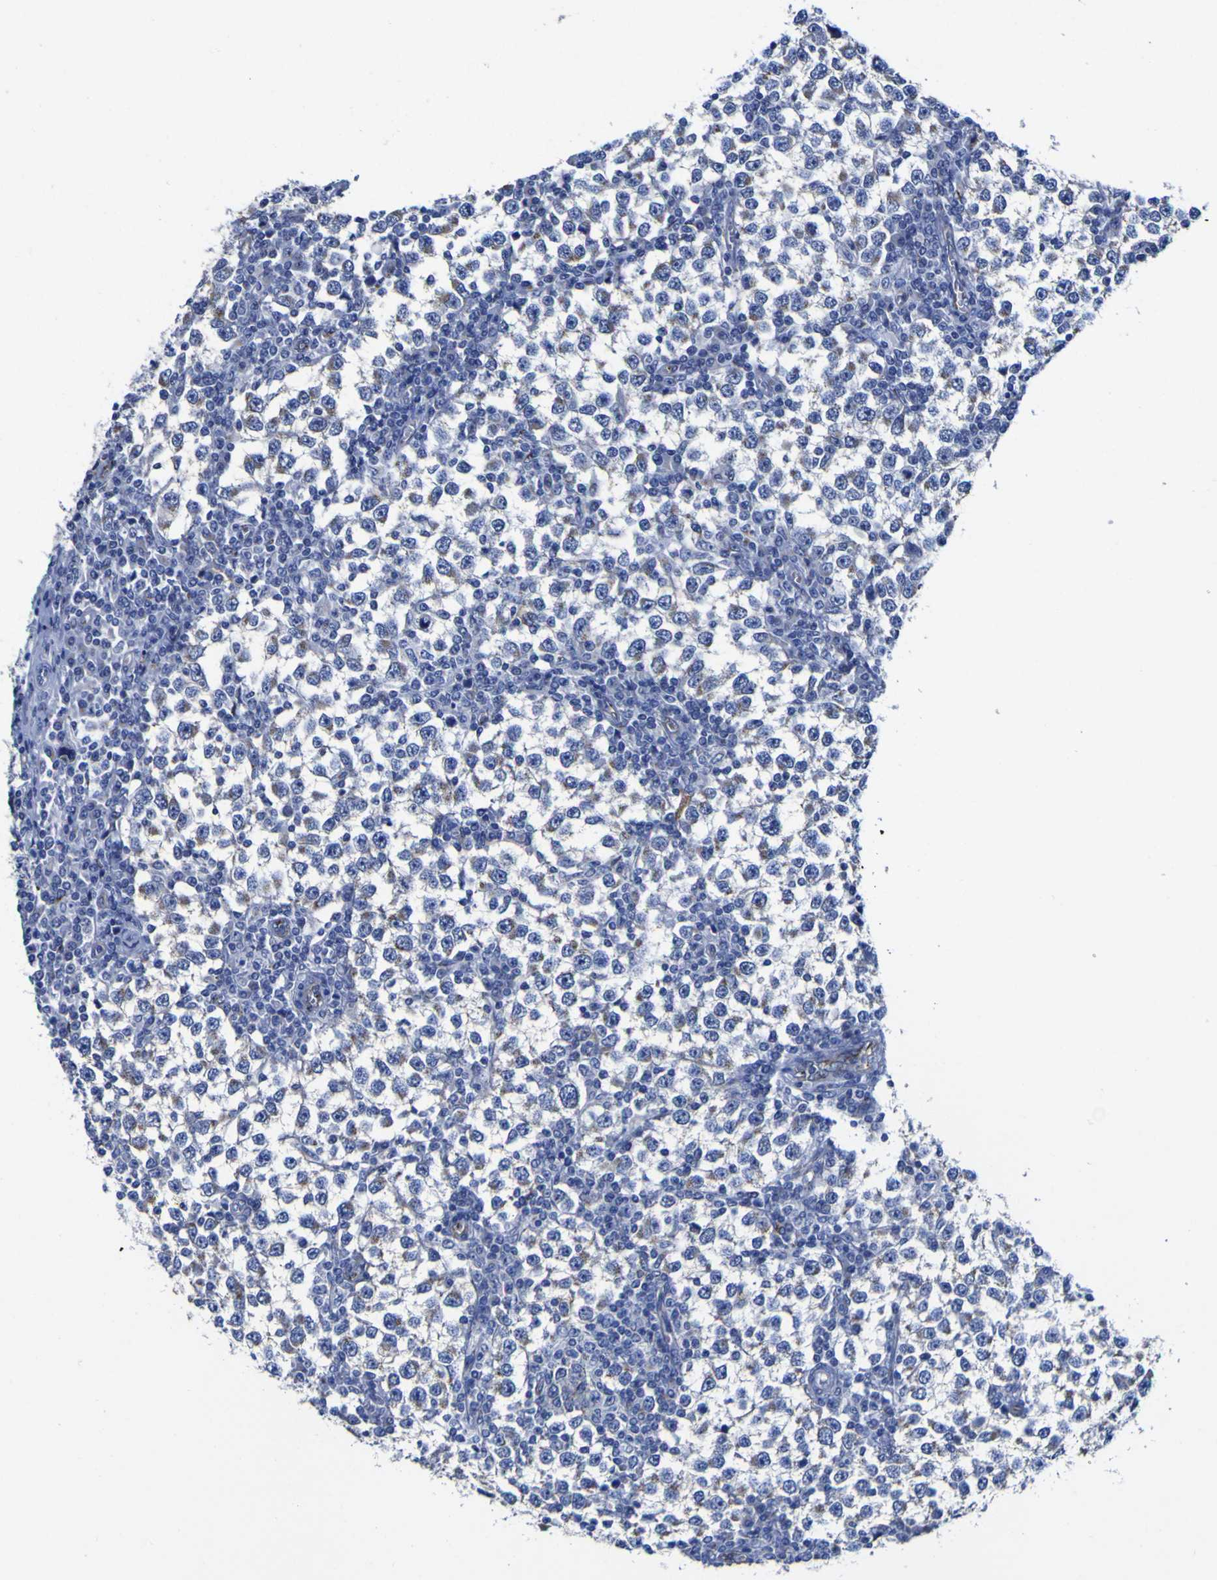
{"staining": {"intensity": "weak", "quantity": "<25%", "location": "cytoplasmic/membranous"}, "tissue": "testis cancer", "cell_type": "Tumor cells", "image_type": "cancer", "snomed": [{"axis": "morphology", "description": "Seminoma, NOS"}, {"axis": "topography", "description": "Testis"}], "caption": "Tumor cells show no significant protein positivity in testis cancer (seminoma). (IHC, brightfield microscopy, high magnification).", "gene": "GOLM1", "patient": {"sex": "male", "age": 65}}